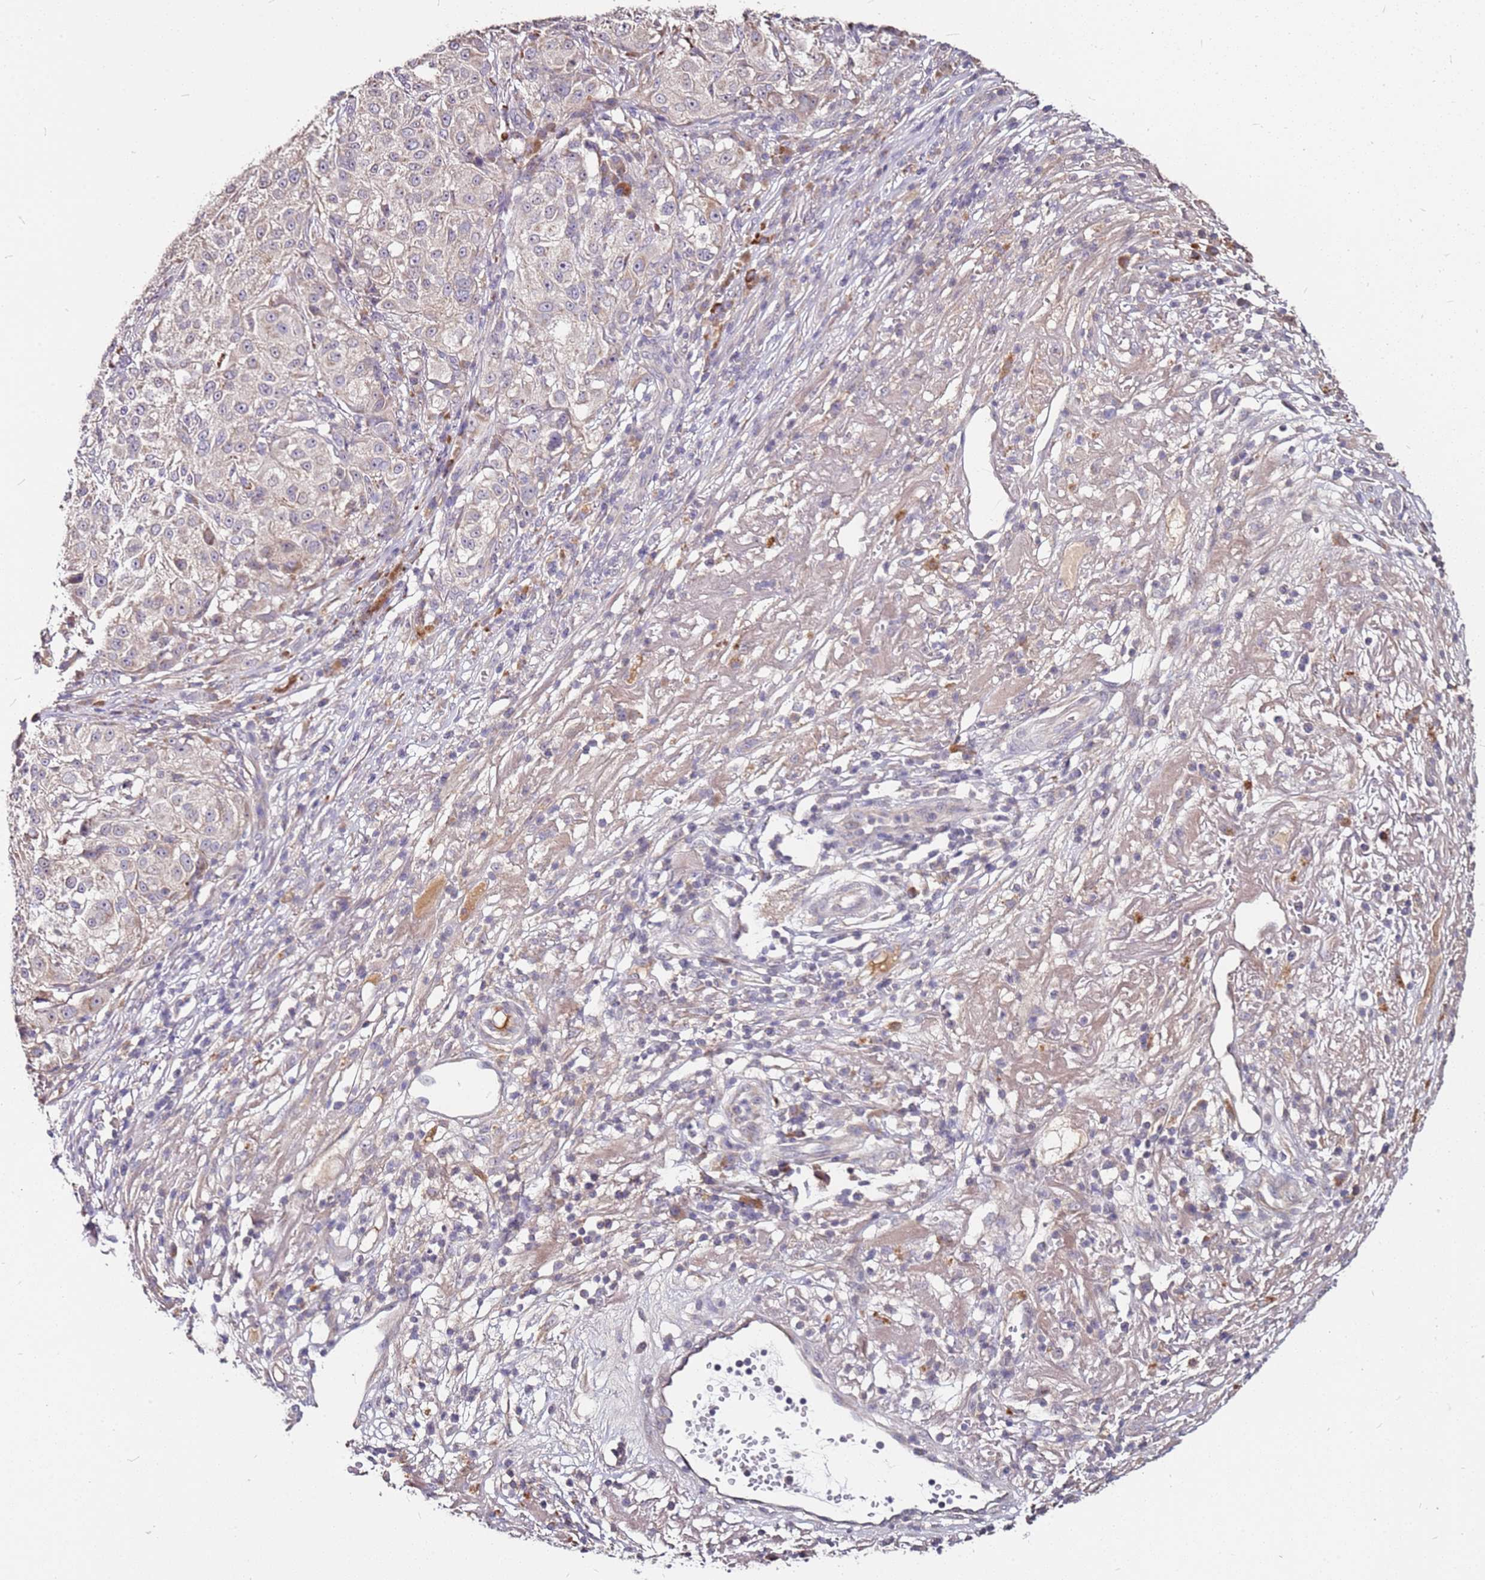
{"staining": {"intensity": "weak", "quantity": "<25%", "location": "cytoplasmic/membranous"}, "tissue": "melanoma", "cell_type": "Tumor cells", "image_type": "cancer", "snomed": [{"axis": "morphology", "description": "Necrosis, NOS"}, {"axis": "morphology", "description": "Malignant melanoma, NOS"}, {"axis": "topography", "description": "Skin"}], "caption": "This is a micrograph of immunohistochemistry (IHC) staining of malignant melanoma, which shows no staining in tumor cells. (Brightfield microscopy of DAB IHC at high magnification).", "gene": "DCDC2C", "patient": {"sex": "female", "age": 87}}